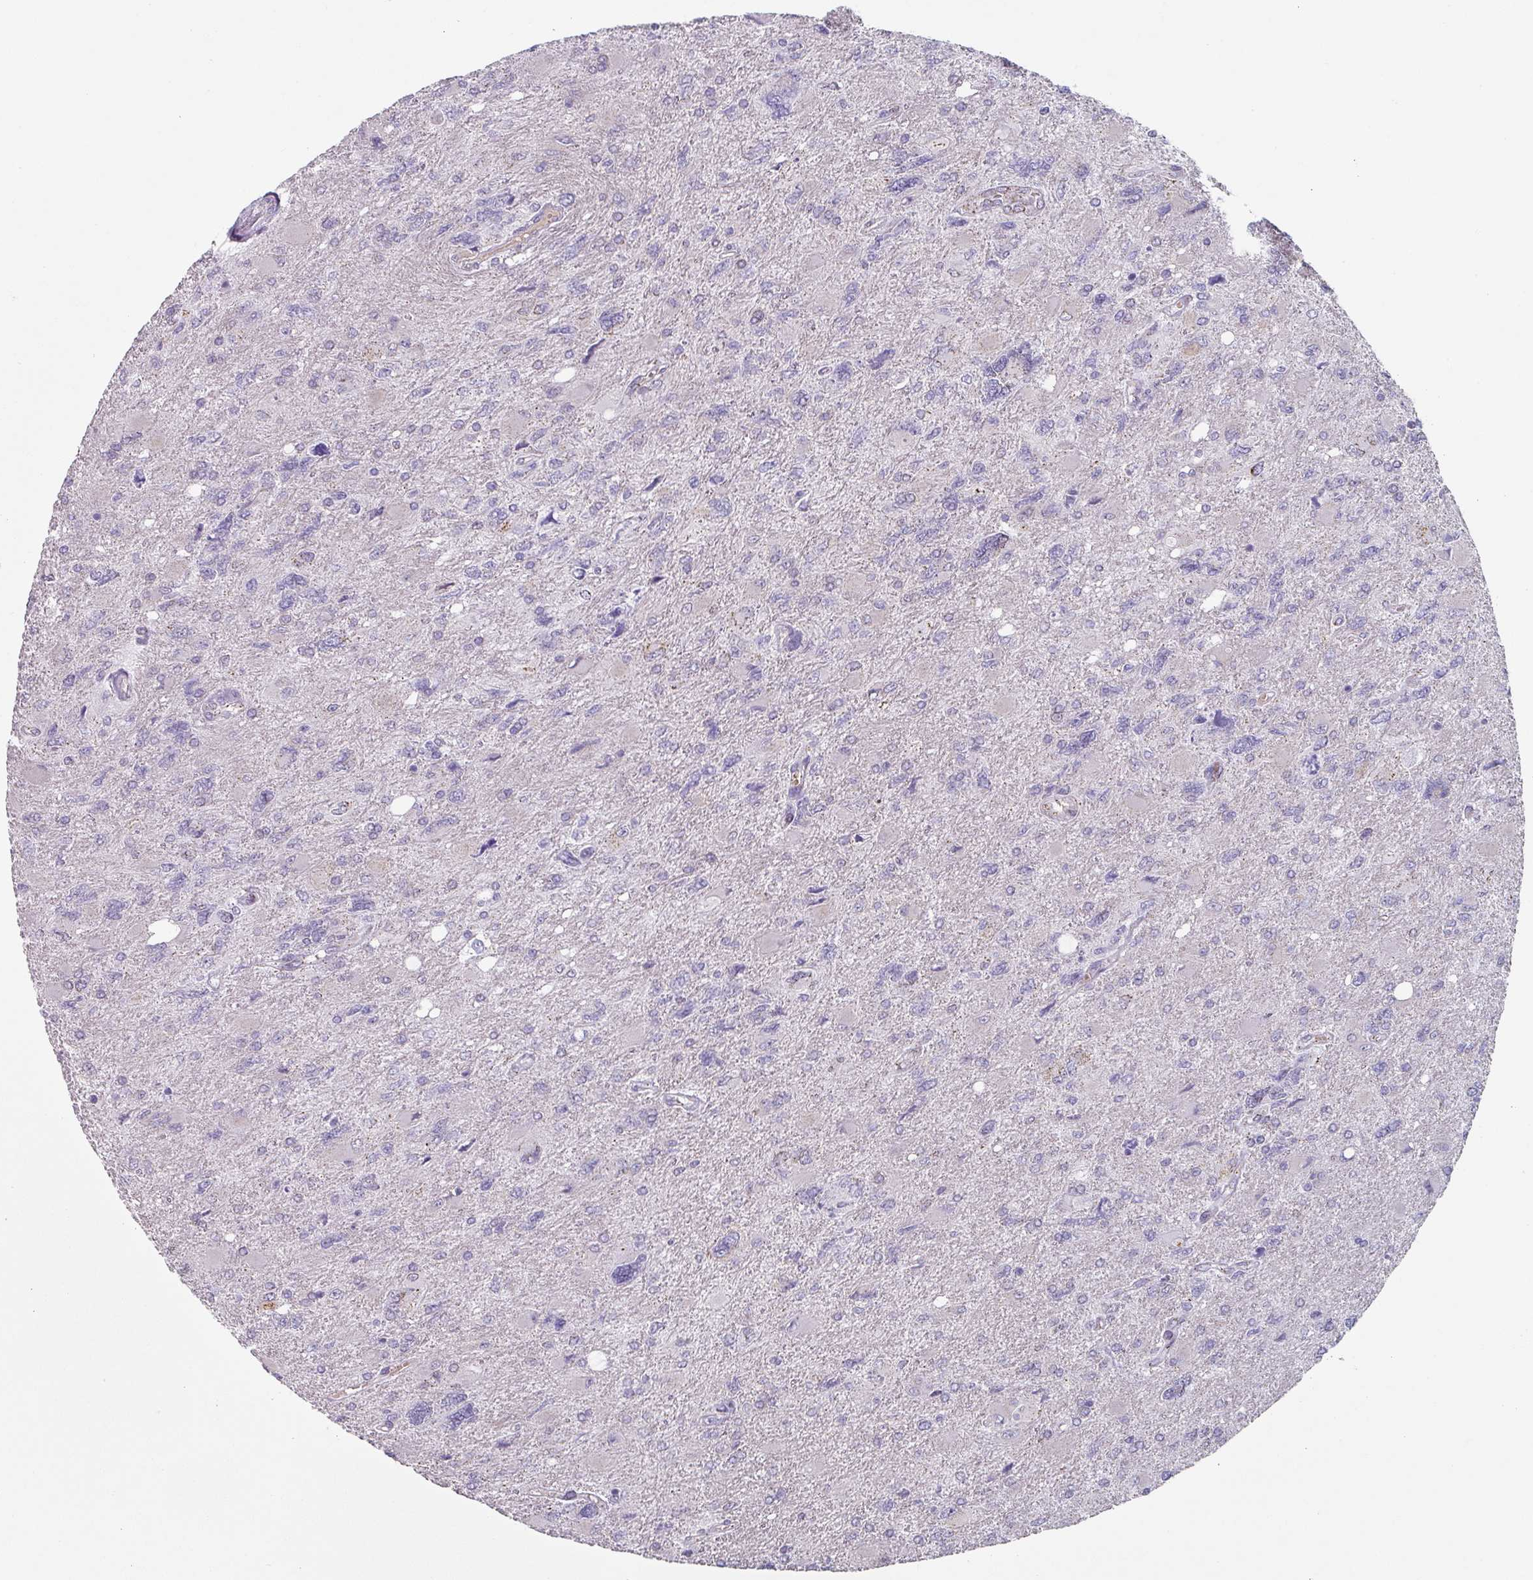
{"staining": {"intensity": "strong", "quantity": "25%-75%", "location": "cytoplasmic/membranous"}, "tissue": "glioma", "cell_type": "Tumor cells", "image_type": "cancer", "snomed": [{"axis": "morphology", "description": "Glioma, malignant, High grade"}, {"axis": "topography", "description": "Brain"}], "caption": "Human glioma stained with a protein marker exhibits strong staining in tumor cells.", "gene": "CCDC85B", "patient": {"sex": "male", "age": 67}}